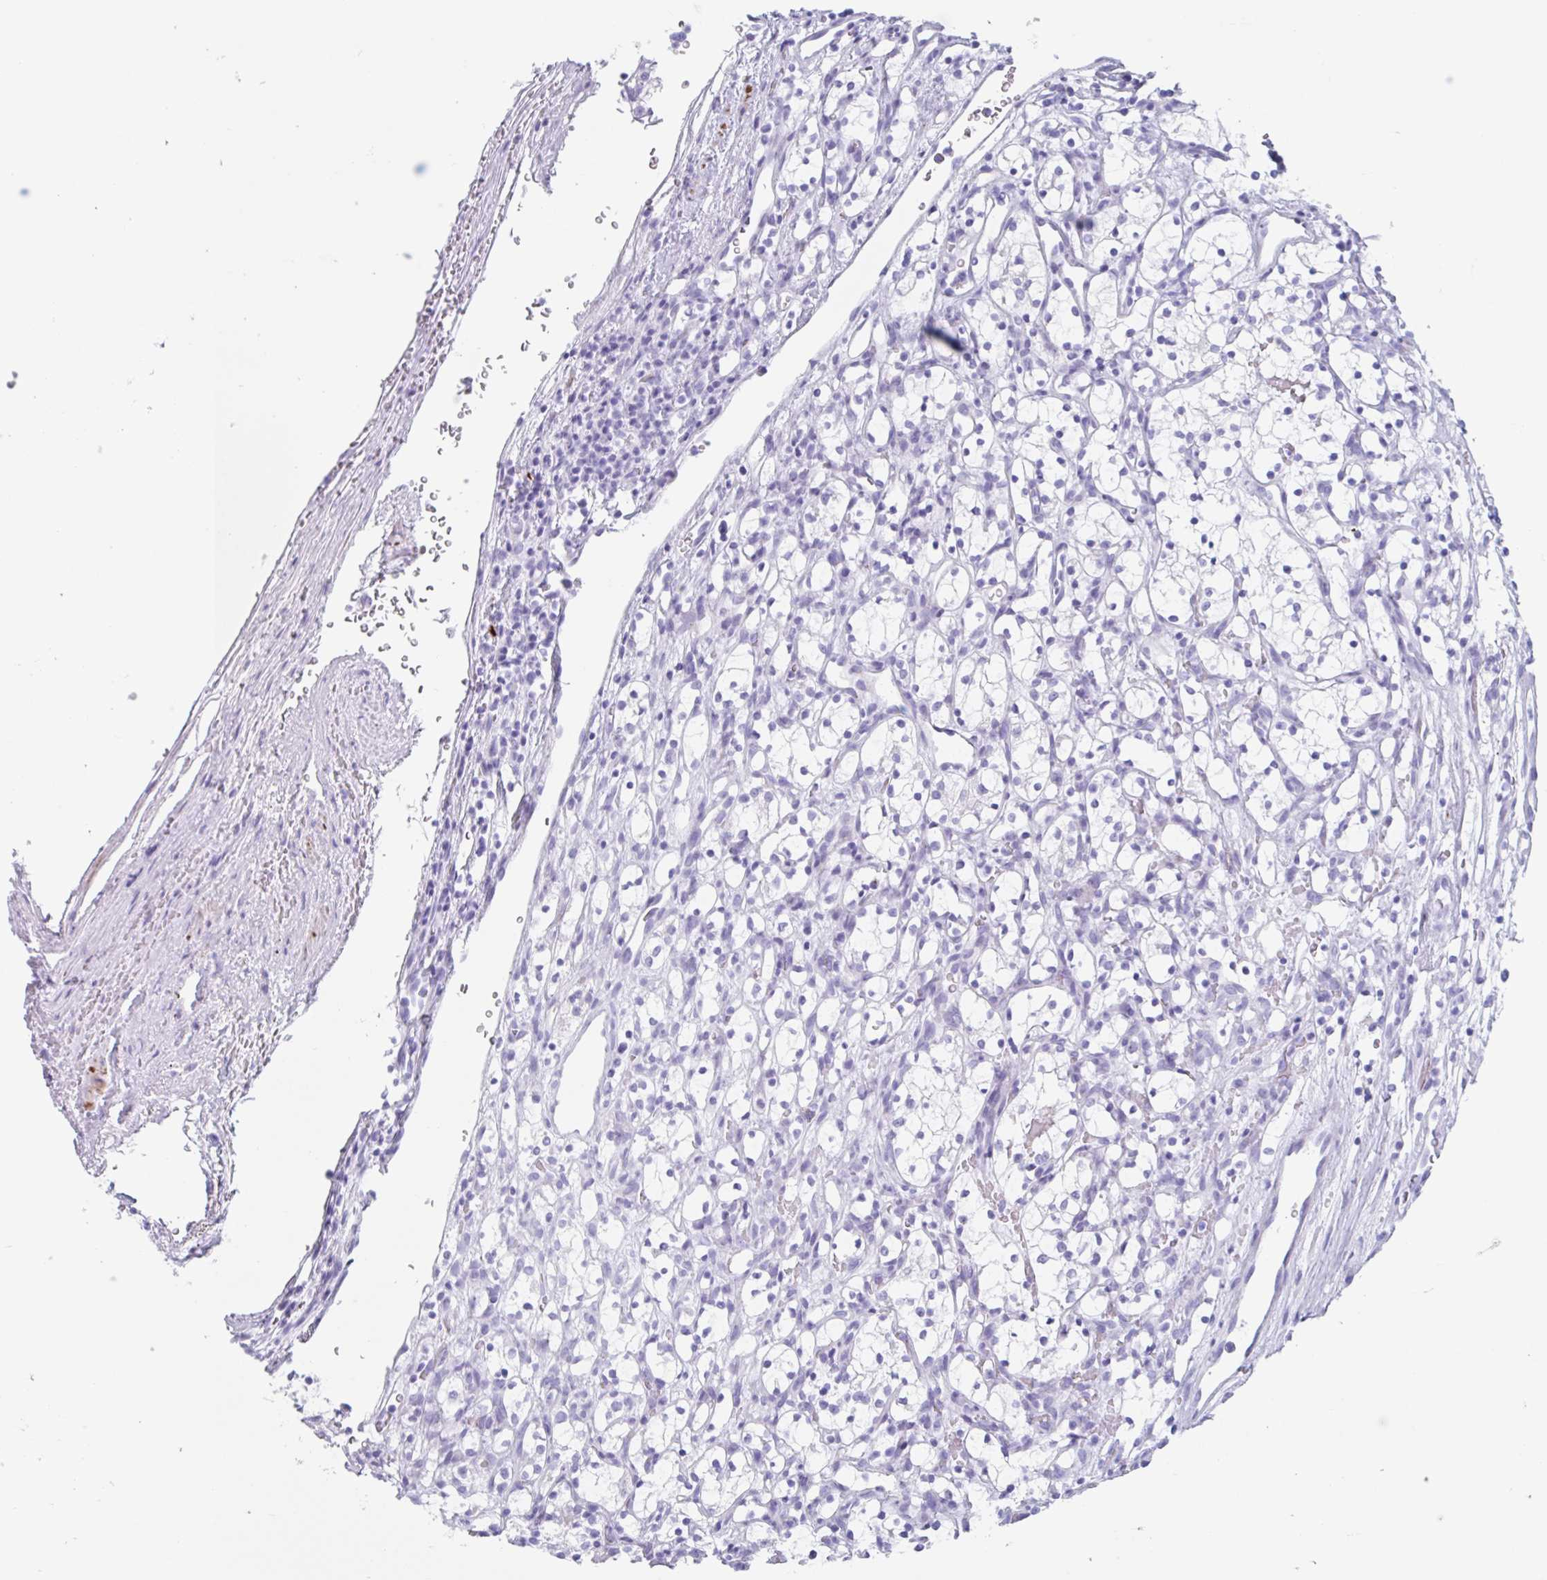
{"staining": {"intensity": "negative", "quantity": "none", "location": "none"}, "tissue": "renal cancer", "cell_type": "Tumor cells", "image_type": "cancer", "snomed": [{"axis": "morphology", "description": "Adenocarcinoma, NOS"}, {"axis": "topography", "description": "Kidney"}], "caption": "Immunohistochemistry of renal adenocarcinoma displays no staining in tumor cells.", "gene": "CPTP", "patient": {"sex": "female", "age": 69}}